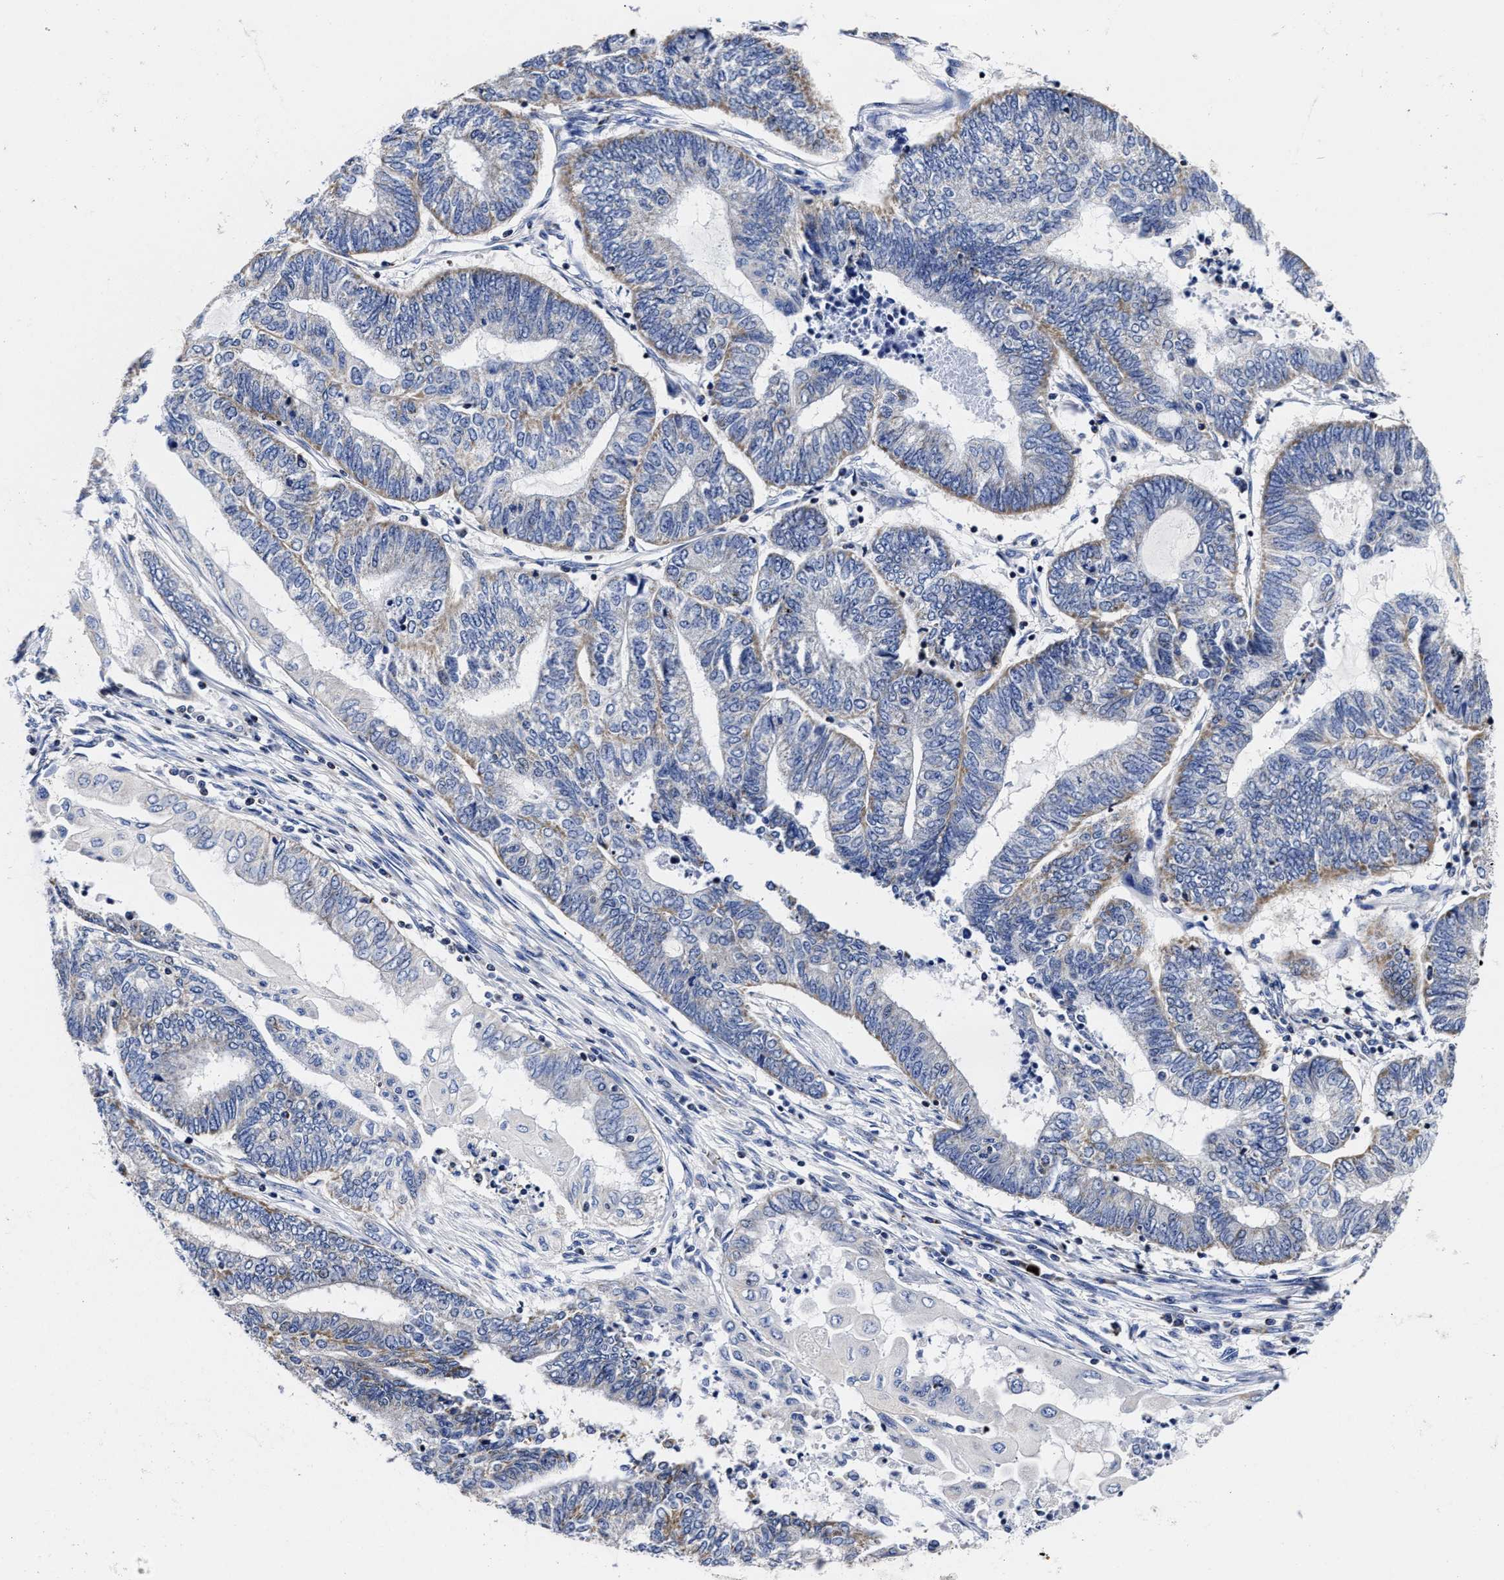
{"staining": {"intensity": "negative", "quantity": "none", "location": "none"}, "tissue": "endometrial cancer", "cell_type": "Tumor cells", "image_type": "cancer", "snomed": [{"axis": "morphology", "description": "Adenocarcinoma, NOS"}, {"axis": "topography", "description": "Uterus"}, {"axis": "topography", "description": "Endometrium"}], "caption": "The micrograph shows no significant staining in tumor cells of endometrial cancer (adenocarcinoma). (DAB (3,3'-diaminobenzidine) IHC visualized using brightfield microscopy, high magnification).", "gene": "HINT2", "patient": {"sex": "female", "age": 70}}